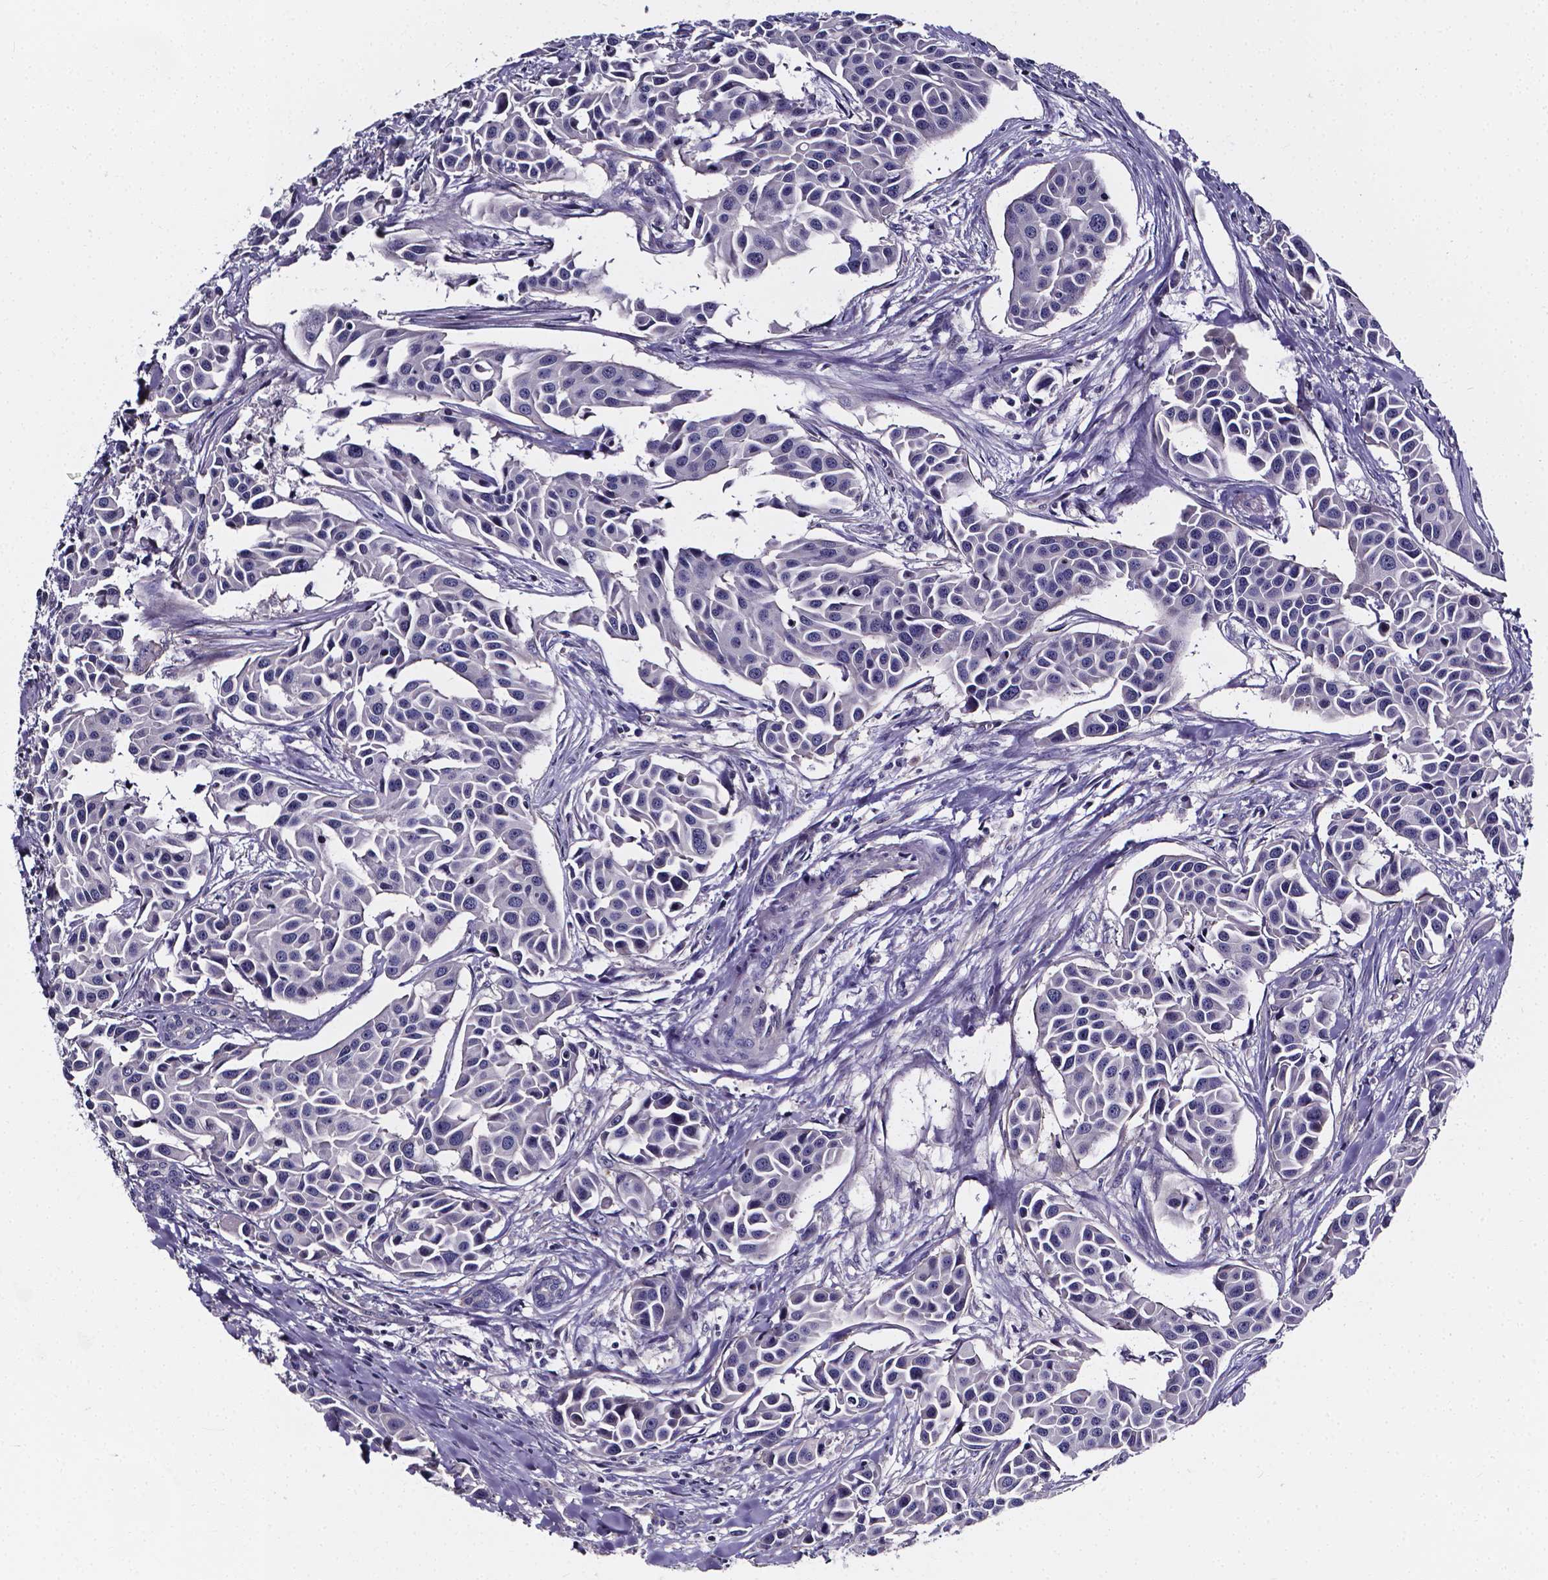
{"staining": {"intensity": "negative", "quantity": "none", "location": "none"}, "tissue": "head and neck cancer", "cell_type": "Tumor cells", "image_type": "cancer", "snomed": [{"axis": "morphology", "description": "Adenocarcinoma, NOS"}, {"axis": "topography", "description": "Head-Neck"}], "caption": "This is an immunohistochemistry (IHC) micrograph of adenocarcinoma (head and neck). There is no staining in tumor cells.", "gene": "CACNG8", "patient": {"sex": "male", "age": 76}}